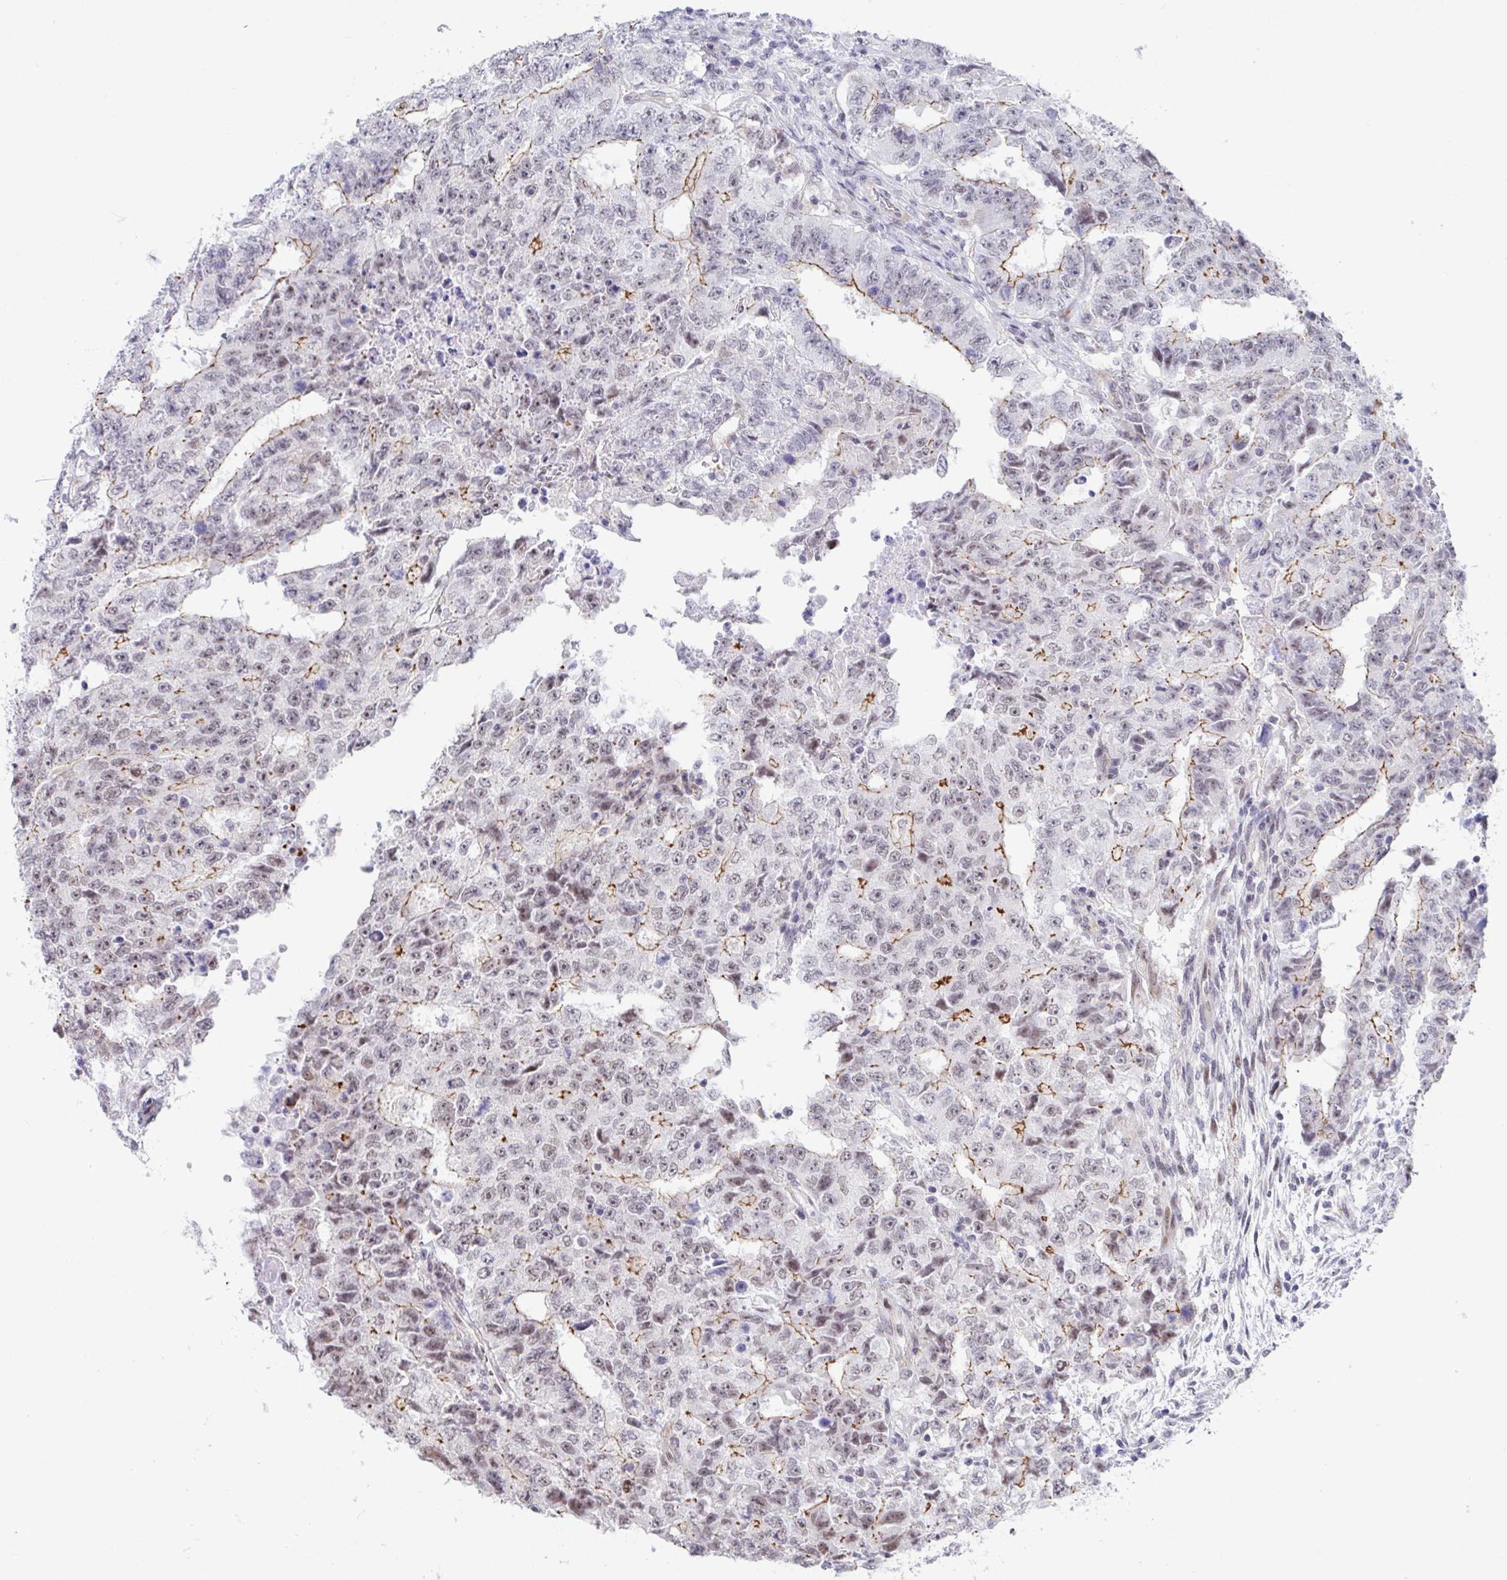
{"staining": {"intensity": "weak", "quantity": "25%-75%", "location": "cytoplasmic/membranous,nuclear"}, "tissue": "testis cancer", "cell_type": "Tumor cells", "image_type": "cancer", "snomed": [{"axis": "morphology", "description": "Carcinoma, Embryonal, NOS"}, {"axis": "topography", "description": "Testis"}], "caption": "Immunohistochemistry (IHC) (DAB) staining of human testis embryonal carcinoma reveals weak cytoplasmic/membranous and nuclear protein positivity in about 25%-75% of tumor cells. (brown staining indicates protein expression, while blue staining denotes nuclei).", "gene": "WDR72", "patient": {"sex": "male", "age": 24}}